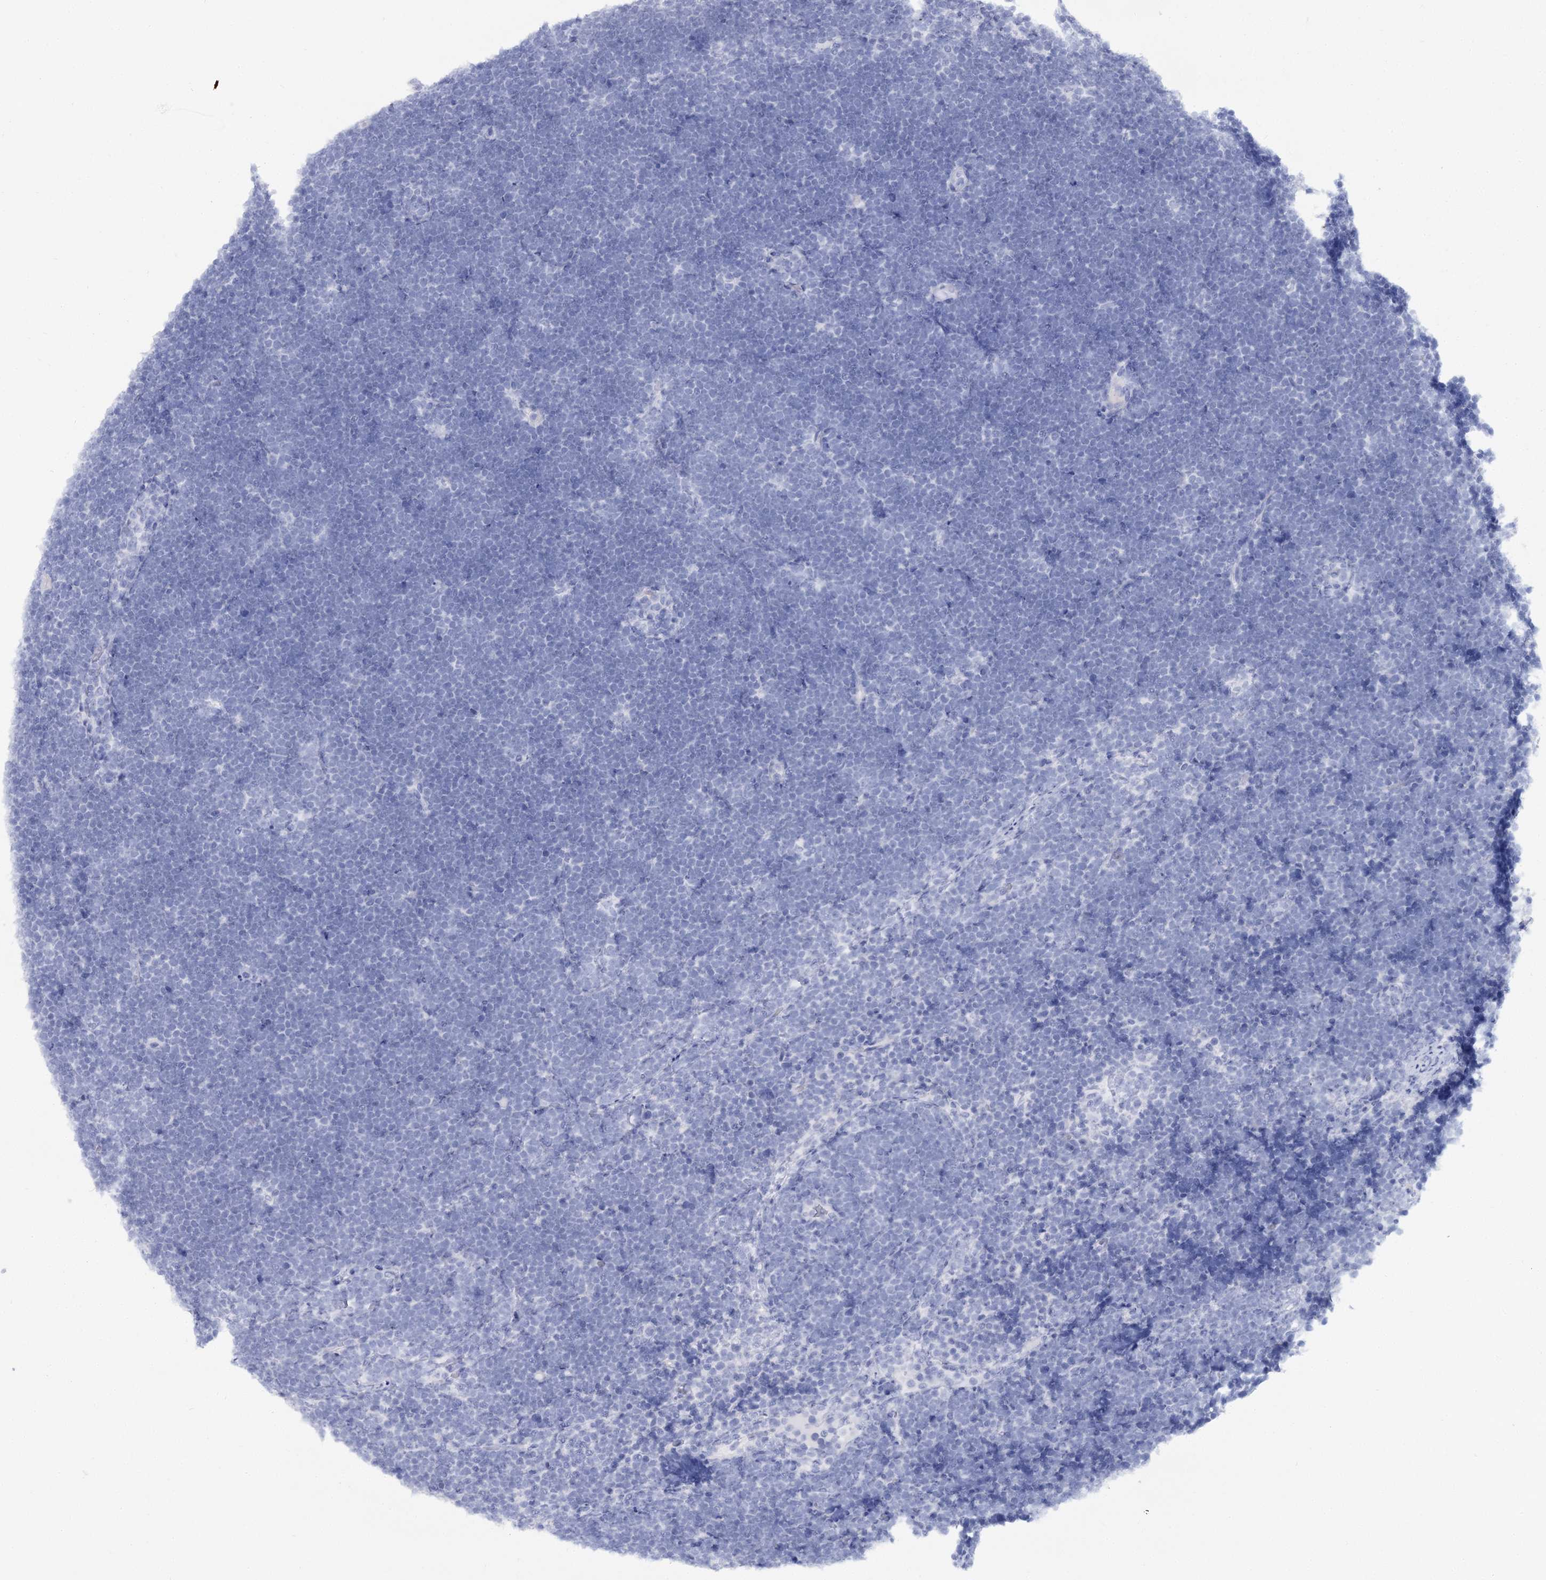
{"staining": {"intensity": "negative", "quantity": "none", "location": "none"}, "tissue": "lymphoma", "cell_type": "Tumor cells", "image_type": "cancer", "snomed": [{"axis": "morphology", "description": "Malignant lymphoma, non-Hodgkin's type, High grade"}, {"axis": "topography", "description": "Lymph node"}], "caption": "Immunohistochemistry micrograph of neoplastic tissue: human lymphoma stained with DAB (3,3'-diaminobenzidine) displays no significant protein staining in tumor cells.", "gene": "RNF186", "patient": {"sex": "male", "age": 13}}